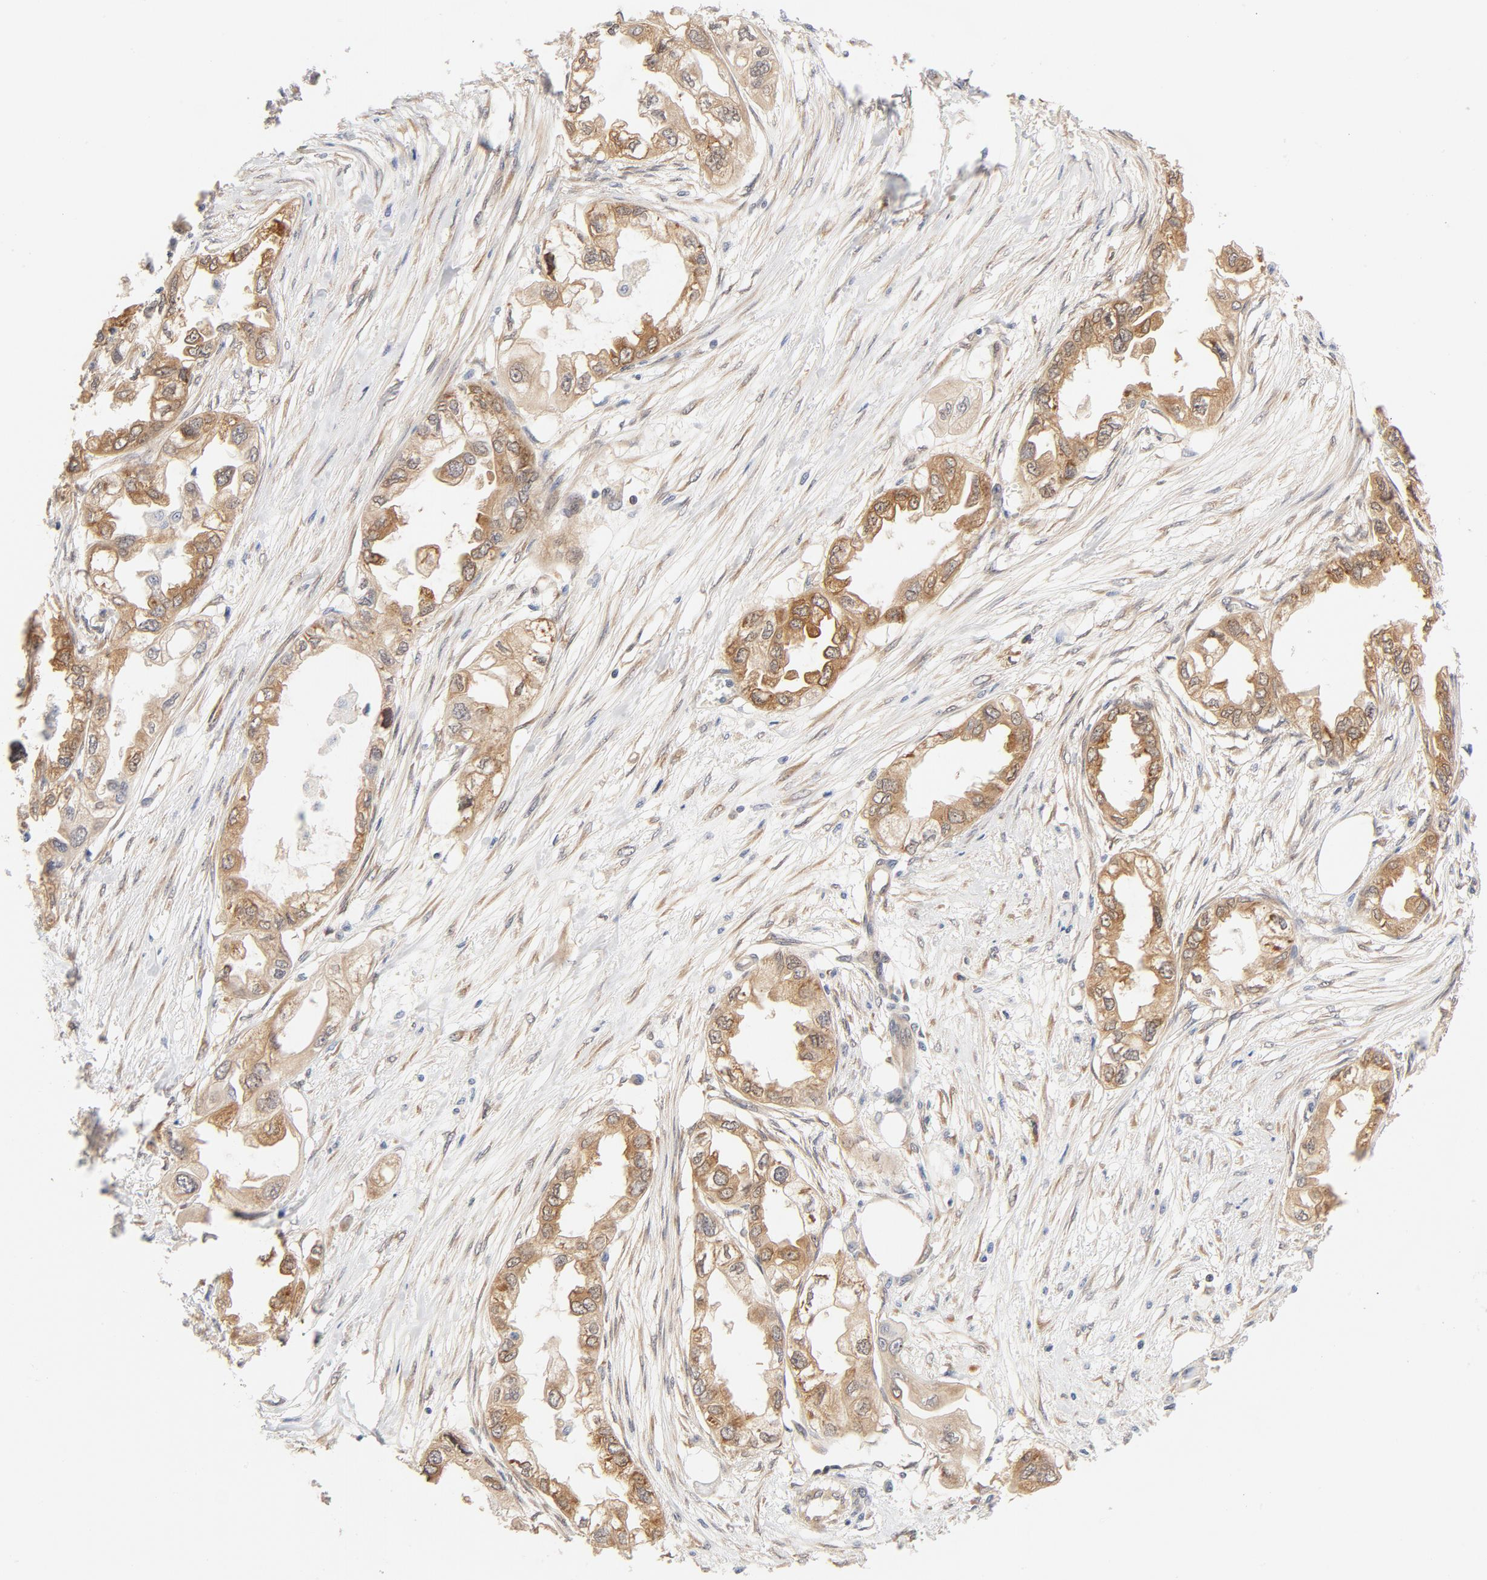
{"staining": {"intensity": "moderate", "quantity": ">75%", "location": "cytoplasmic/membranous"}, "tissue": "endometrial cancer", "cell_type": "Tumor cells", "image_type": "cancer", "snomed": [{"axis": "morphology", "description": "Adenocarcinoma, NOS"}, {"axis": "topography", "description": "Endometrium"}], "caption": "Endometrial adenocarcinoma stained with a protein marker displays moderate staining in tumor cells.", "gene": "EIF4E", "patient": {"sex": "female", "age": 67}}